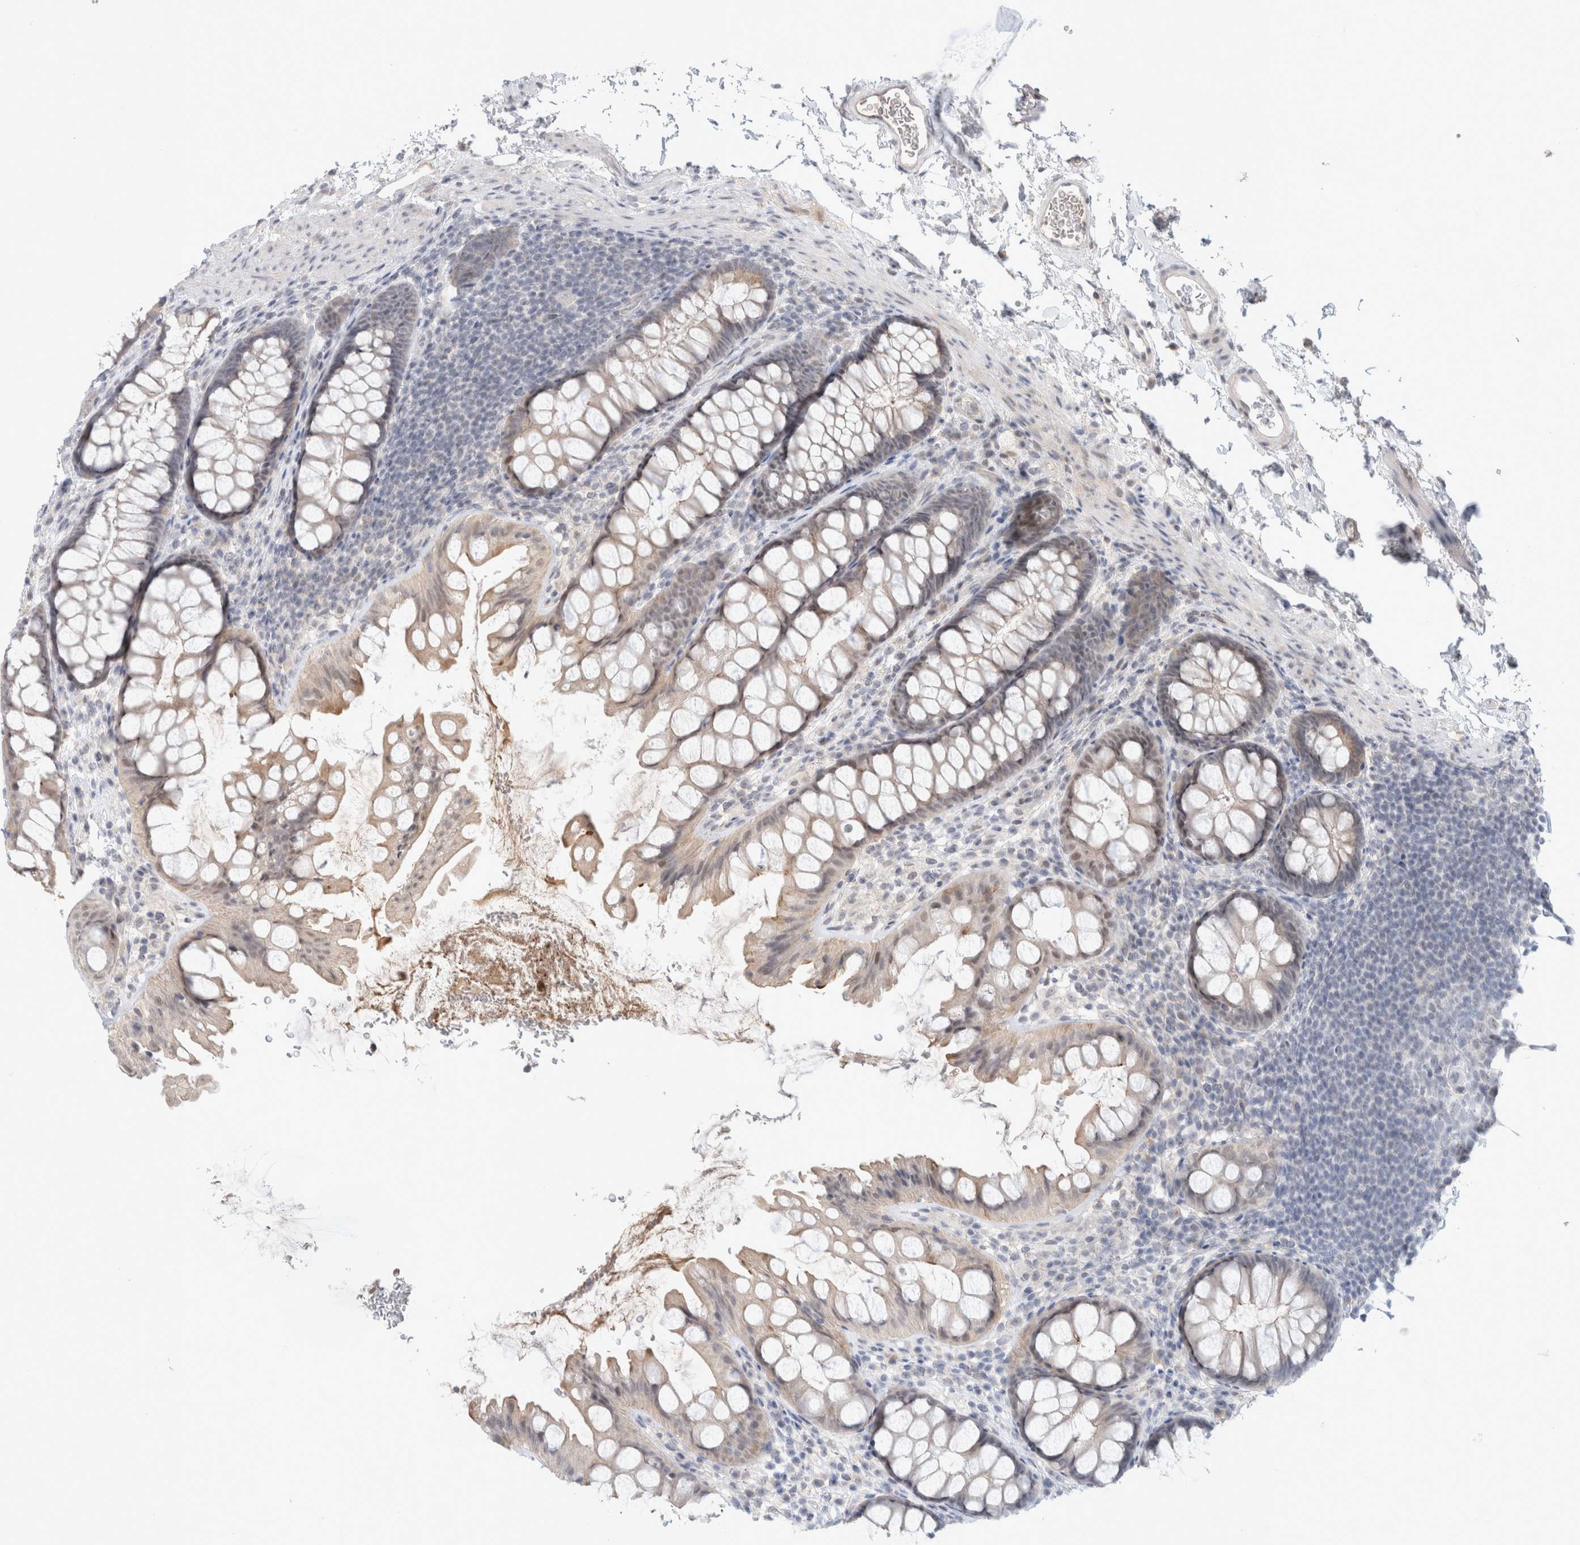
{"staining": {"intensity": "weak", "quantity": "25%-75%", "location": "cytoplasmic/membranous"}, "tissue": "colon", "cell_type": "Endothelial cells", "image_type": "normal", "snomed": [{"axis": "morphology", "description": "Normal tissue, NOS"}, {"axis": "topography", "description": "Colon"}], "caption": "Protein staining of unremarkable colon reveals weak cytoplasmic/membranous positivity in approximately 25%-75% of endothelial cells.", "gene": "SYDE2", "patient": {"sex": "female", "age": 62}}